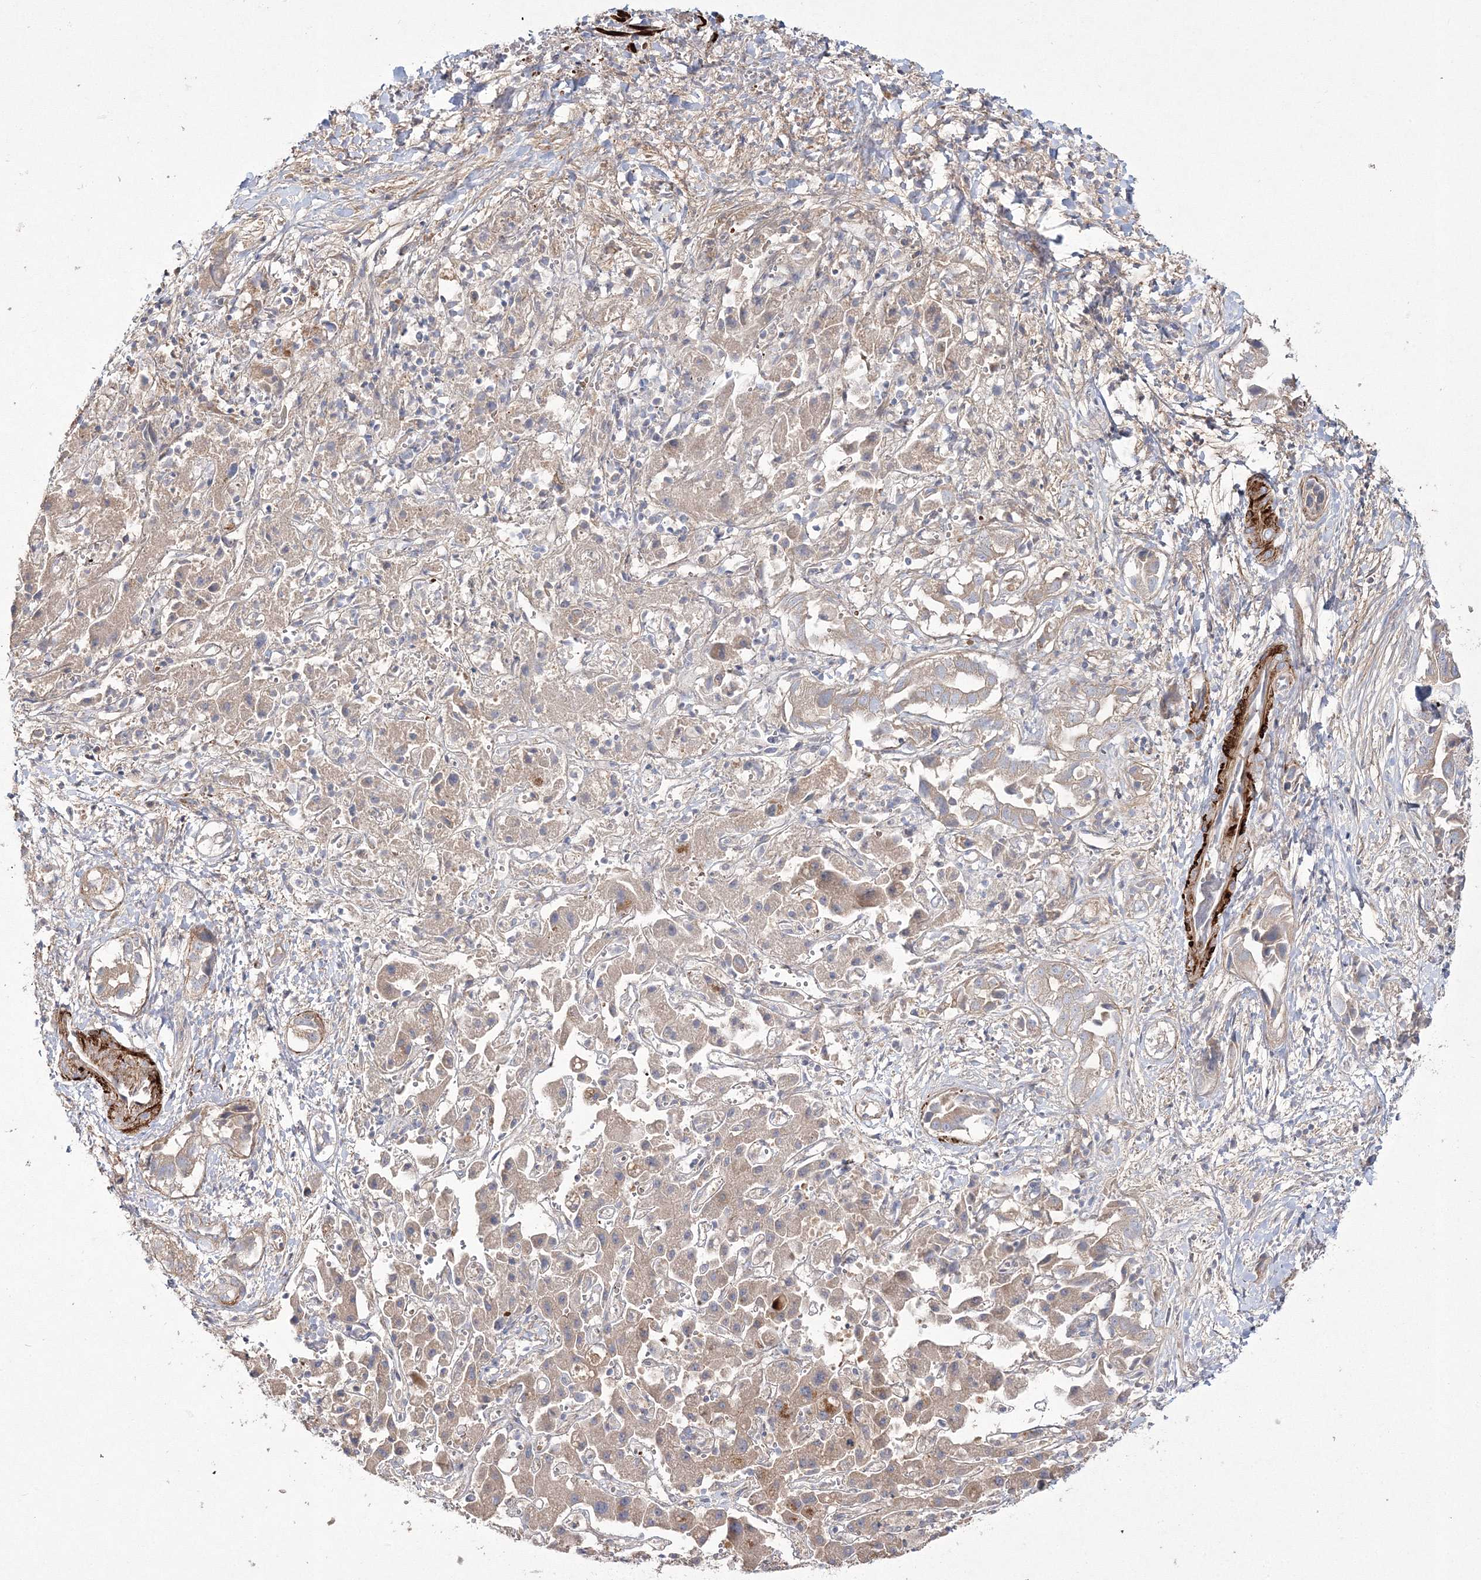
{"staining": {"intensity": "weak", "quantity": ">75%", "location": "cytoplasmic/membranous"}, "tissue": "liver cancer", "cell_type": "Tumor cells", "image_type": "cancer", "snomed": [{"axis": "morphology", "description": "Cholangiocarcinoma"}, {"axis": "topography", "description": "Liver"}], "caption": "Cholangiocarcinoma (liver) stained with a brown dye displays weak cytoplasmic/membranous positive positivity in about >75% of tumor cells.", "gene": "ZSWIM6", "patient": {"sex": "female", "age": 52}}